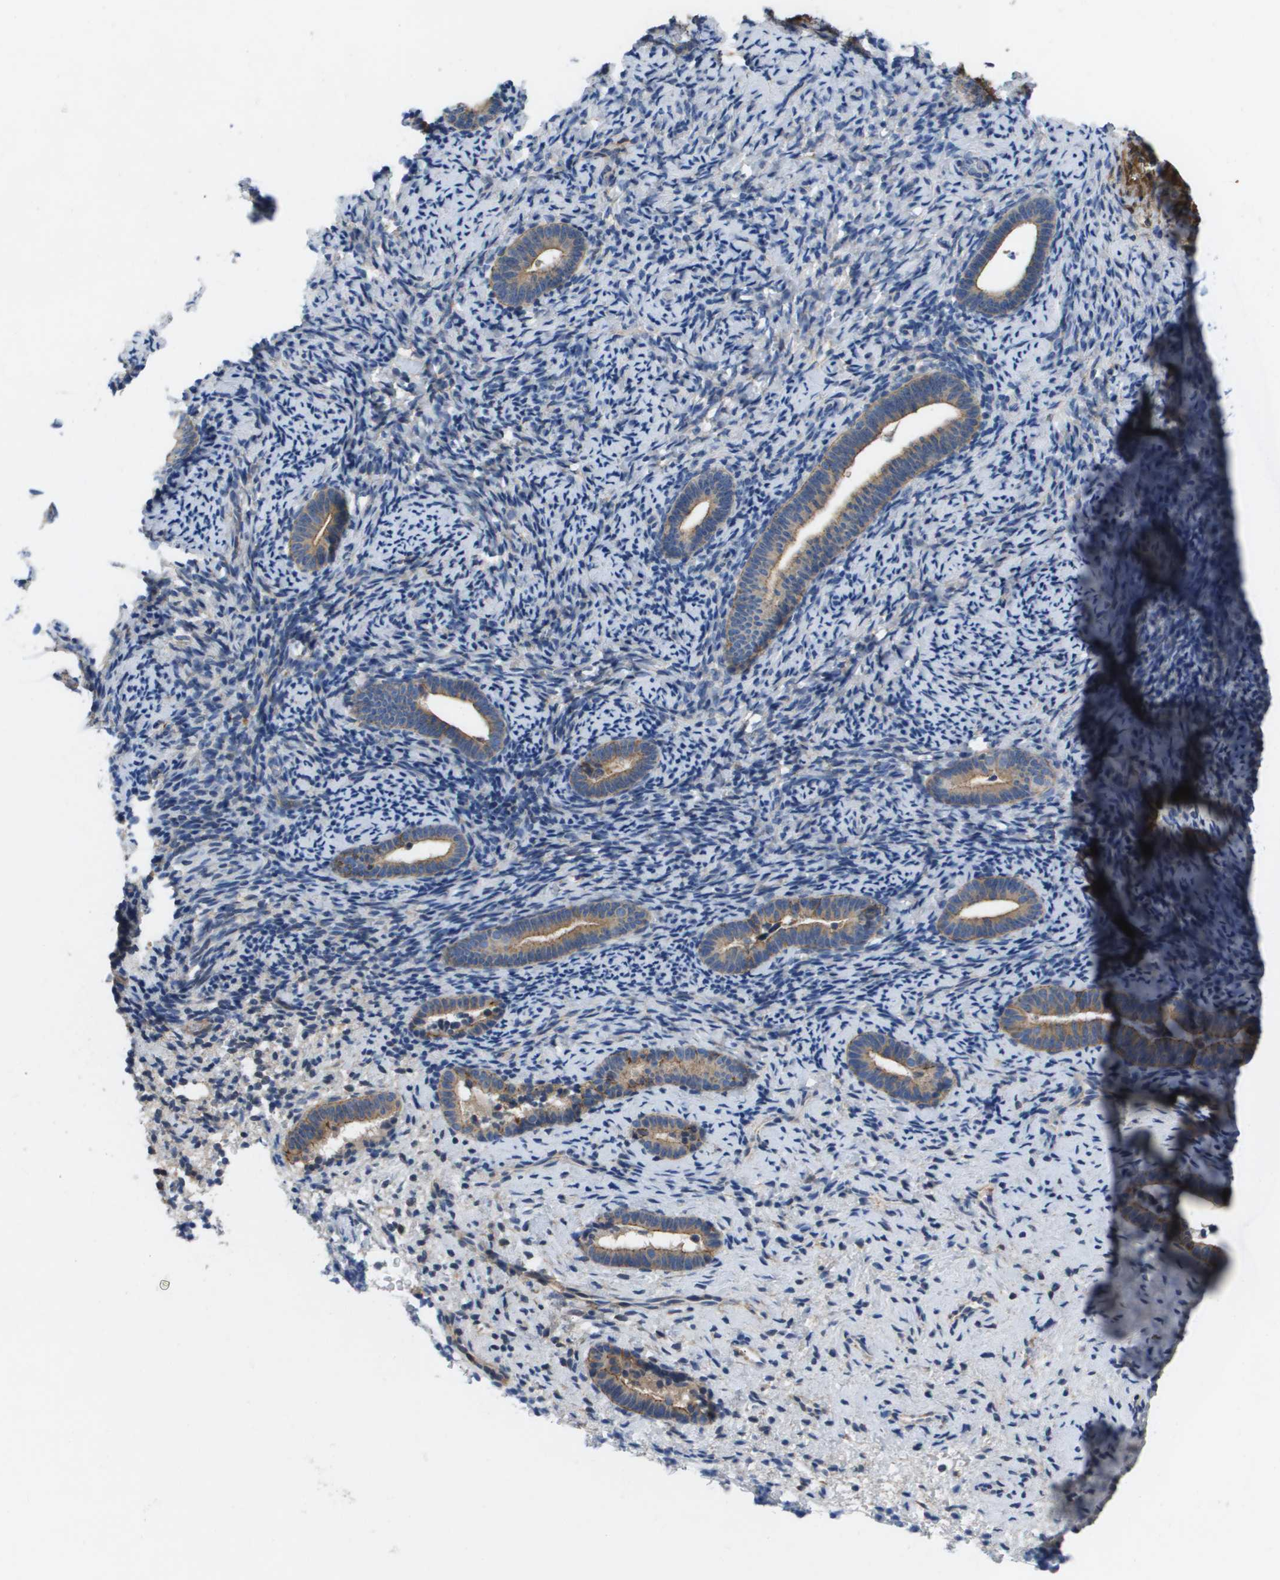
{"staining": {"intensity": "negative", "quantity": "none", "location": "none"}, "tissue": "endometrium", "cell_type": "Cells in endometrial stroma", "image_type": "normal", "snomed": [{"axis": "morphology", "description": "Normal tissue, NOS"}, {"axis": "topography", "description": "Endometrium"}], "caption": "Cells in endometrial stroma are negative for protein expression in normal human endometrium. (Stains: DAB IHC with hematoxylin counter stain, Microscopy: brightfield microscopy at high magnification).", "gene": "LPP", "patient": {"sex": "female", "age": 51}}